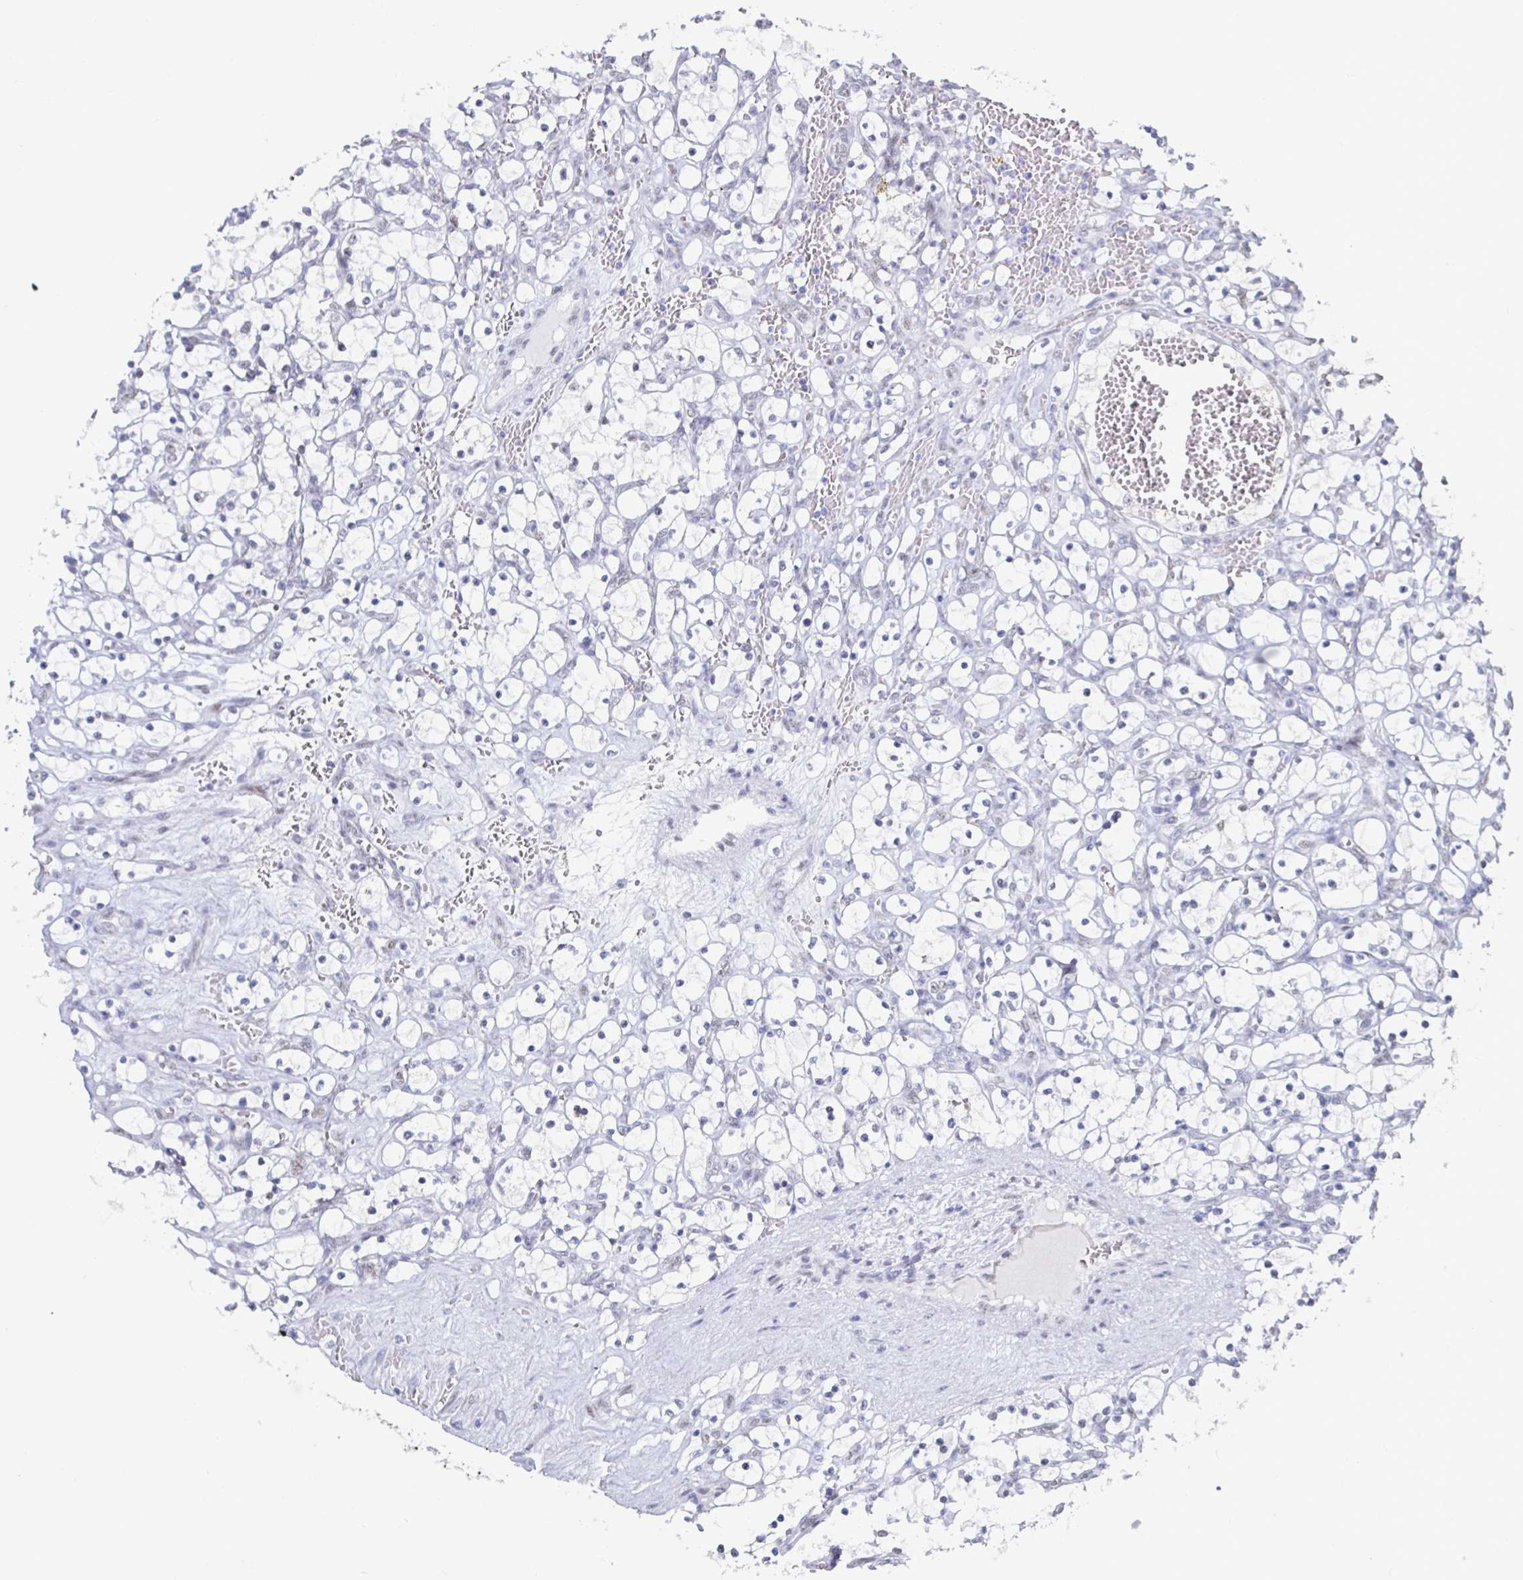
{"staining": {"intensity": "negative", "quantity": "none", "location": "none"}, "tissue": "renal cancer", "cell_type": "Tumor cells", "image_type": "cancer", "snomed": [{"axis": "morphology", "description": "Adenocarcinoma, NOS"}, {"axis": "topography", "description": "Kidney"}], "caption": "The image exhibits no significant staining in tumor cells of renal adenocarcinoma.", "gene": "DDX39B", "patient": {"sex": "female", "age": 69}}